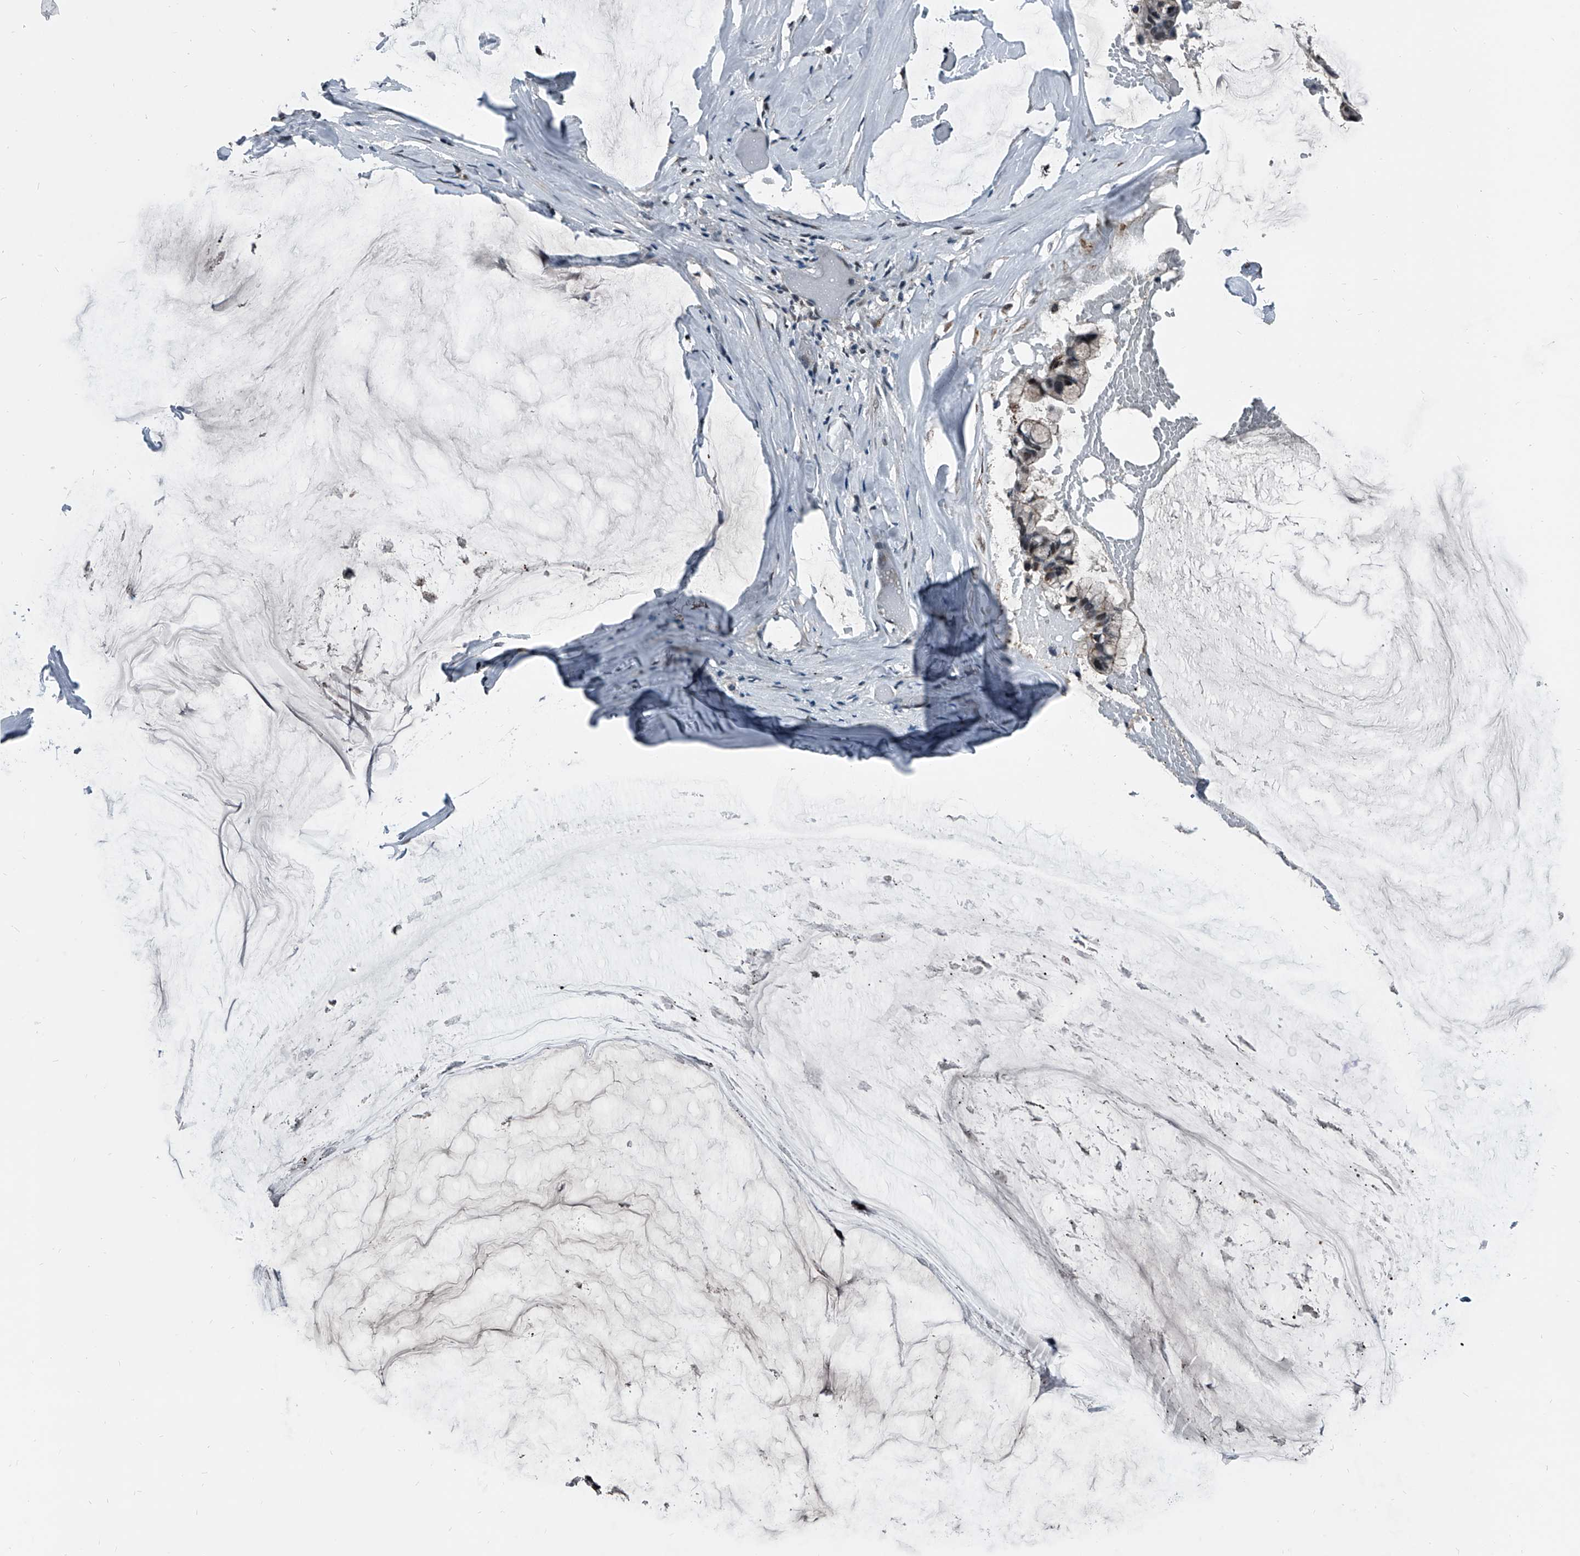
{"staining": {"intensity": "negative", "quantity": "none", "location": "none"}, "tissue": "ovarian cancer", "cell_type": "Tumor cells", "image_type": "cancer", "snomed": [{"axis": "morphology", "description": "Cystadenocarcinoma, mucinous, NOS"}, {"axis": "topography", "description": "Ovary"}], "caption": "High magnification brightfield microscopy of mucinous cystadenocarcinoma (ovarian) stained with DAB (brown) and counterstained with hematoxylin (blue): tumor cells show no significant staining.", "gene": "MEN1", "patient": {"sex": "female", "age": 39}}